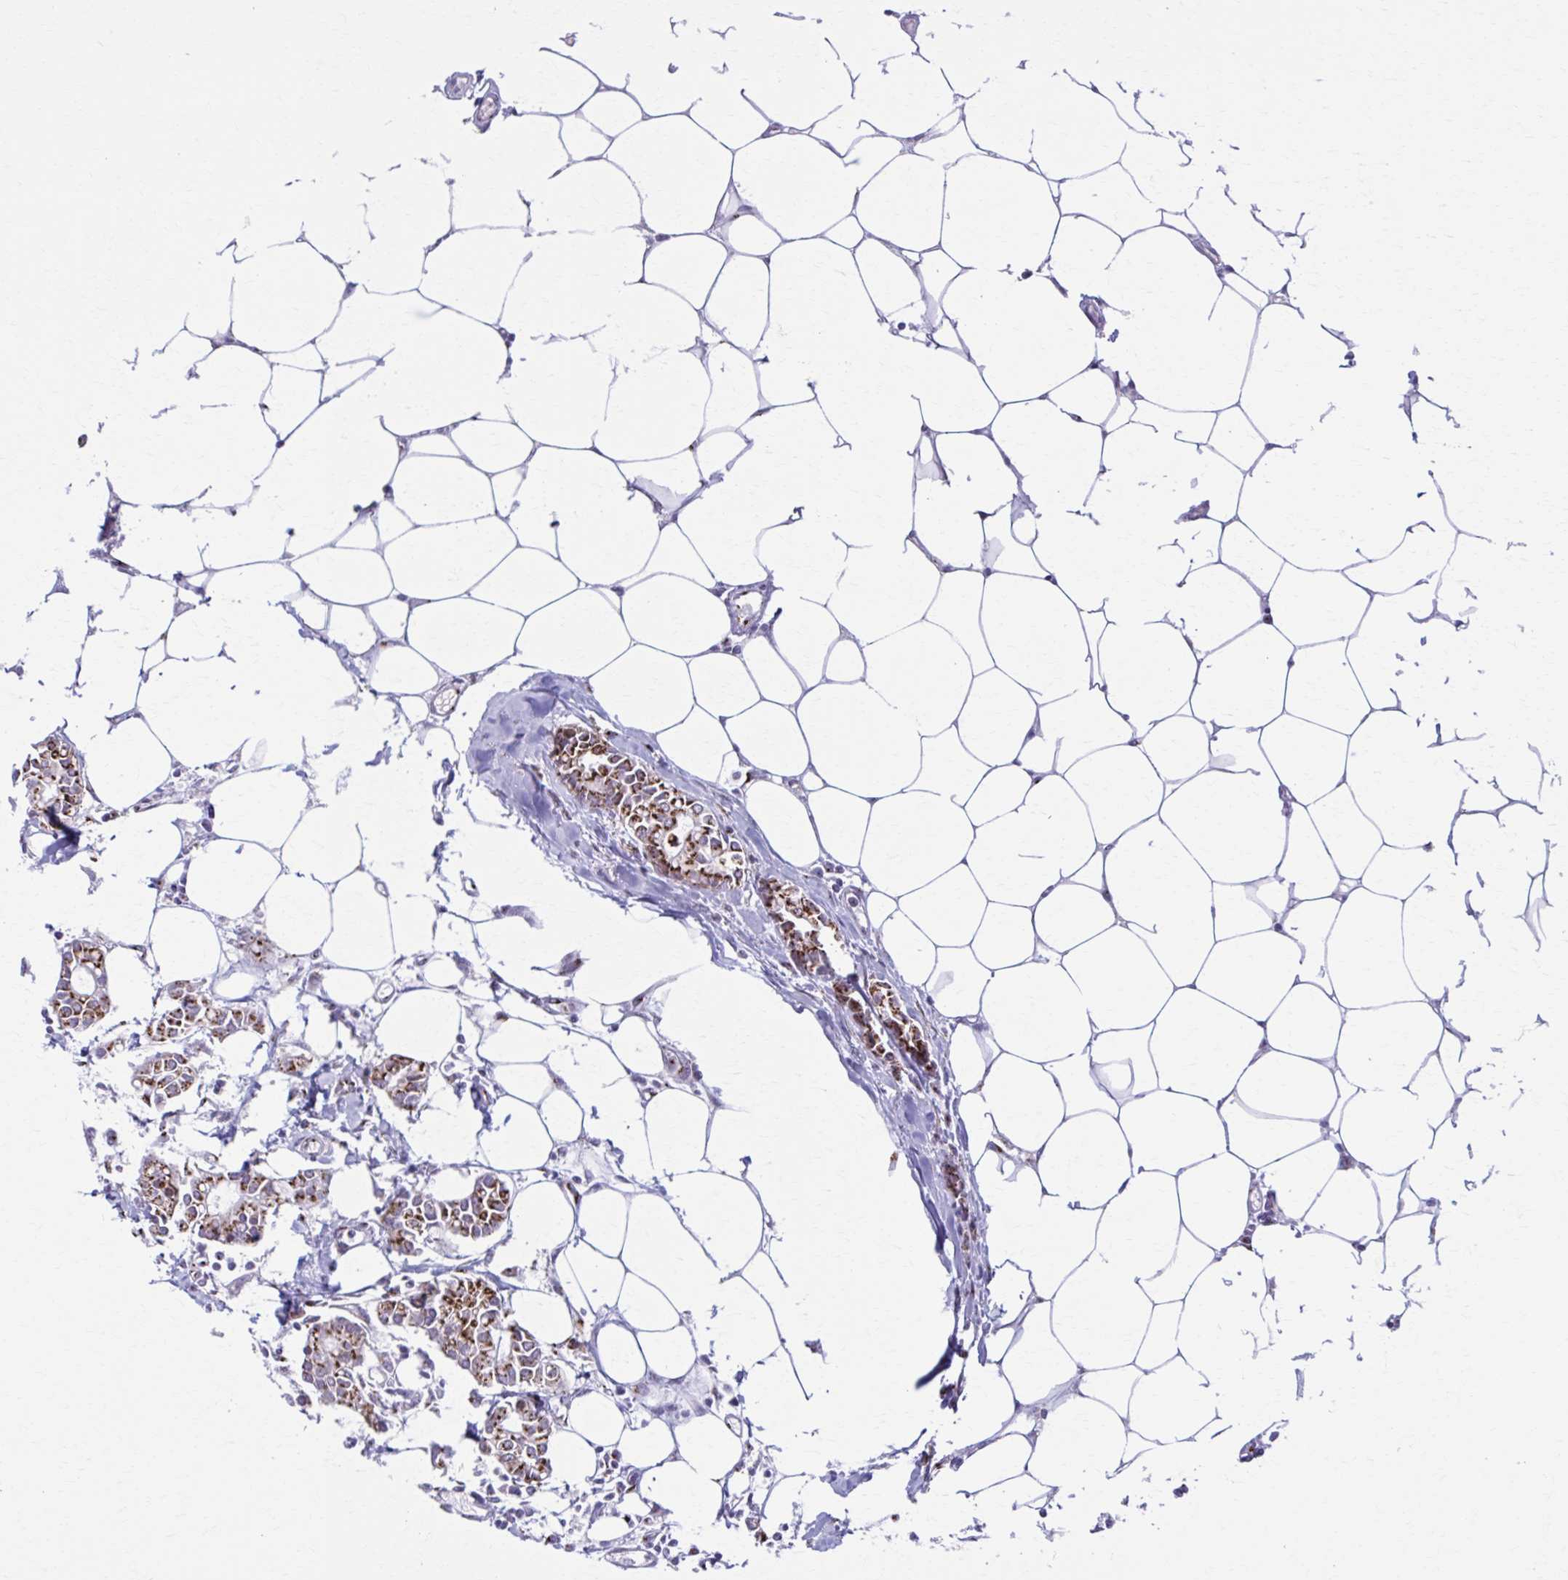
{"staining": {"intensity": "strong", "quantity": ">75%", "location": "cytoplasmic/membranous"}, "tissue": "breast cancer", "cell_type": "Tumor cells", "image_type": "cancer", "snomed": [{"axis": "morphology", "description": "Duct carcinoma"}, {"axis": "topography", "description": "Breast"}], "caption": "Immunohistochemical staining of human breast cancer (invasive ductal carcinoma) demonstrates high levels of strong cytoplasmic/membranous protein positivity in about >75% of tumor cells.", "gene": "ZNF682", "patient": {"sex": "female", "age": 84}}